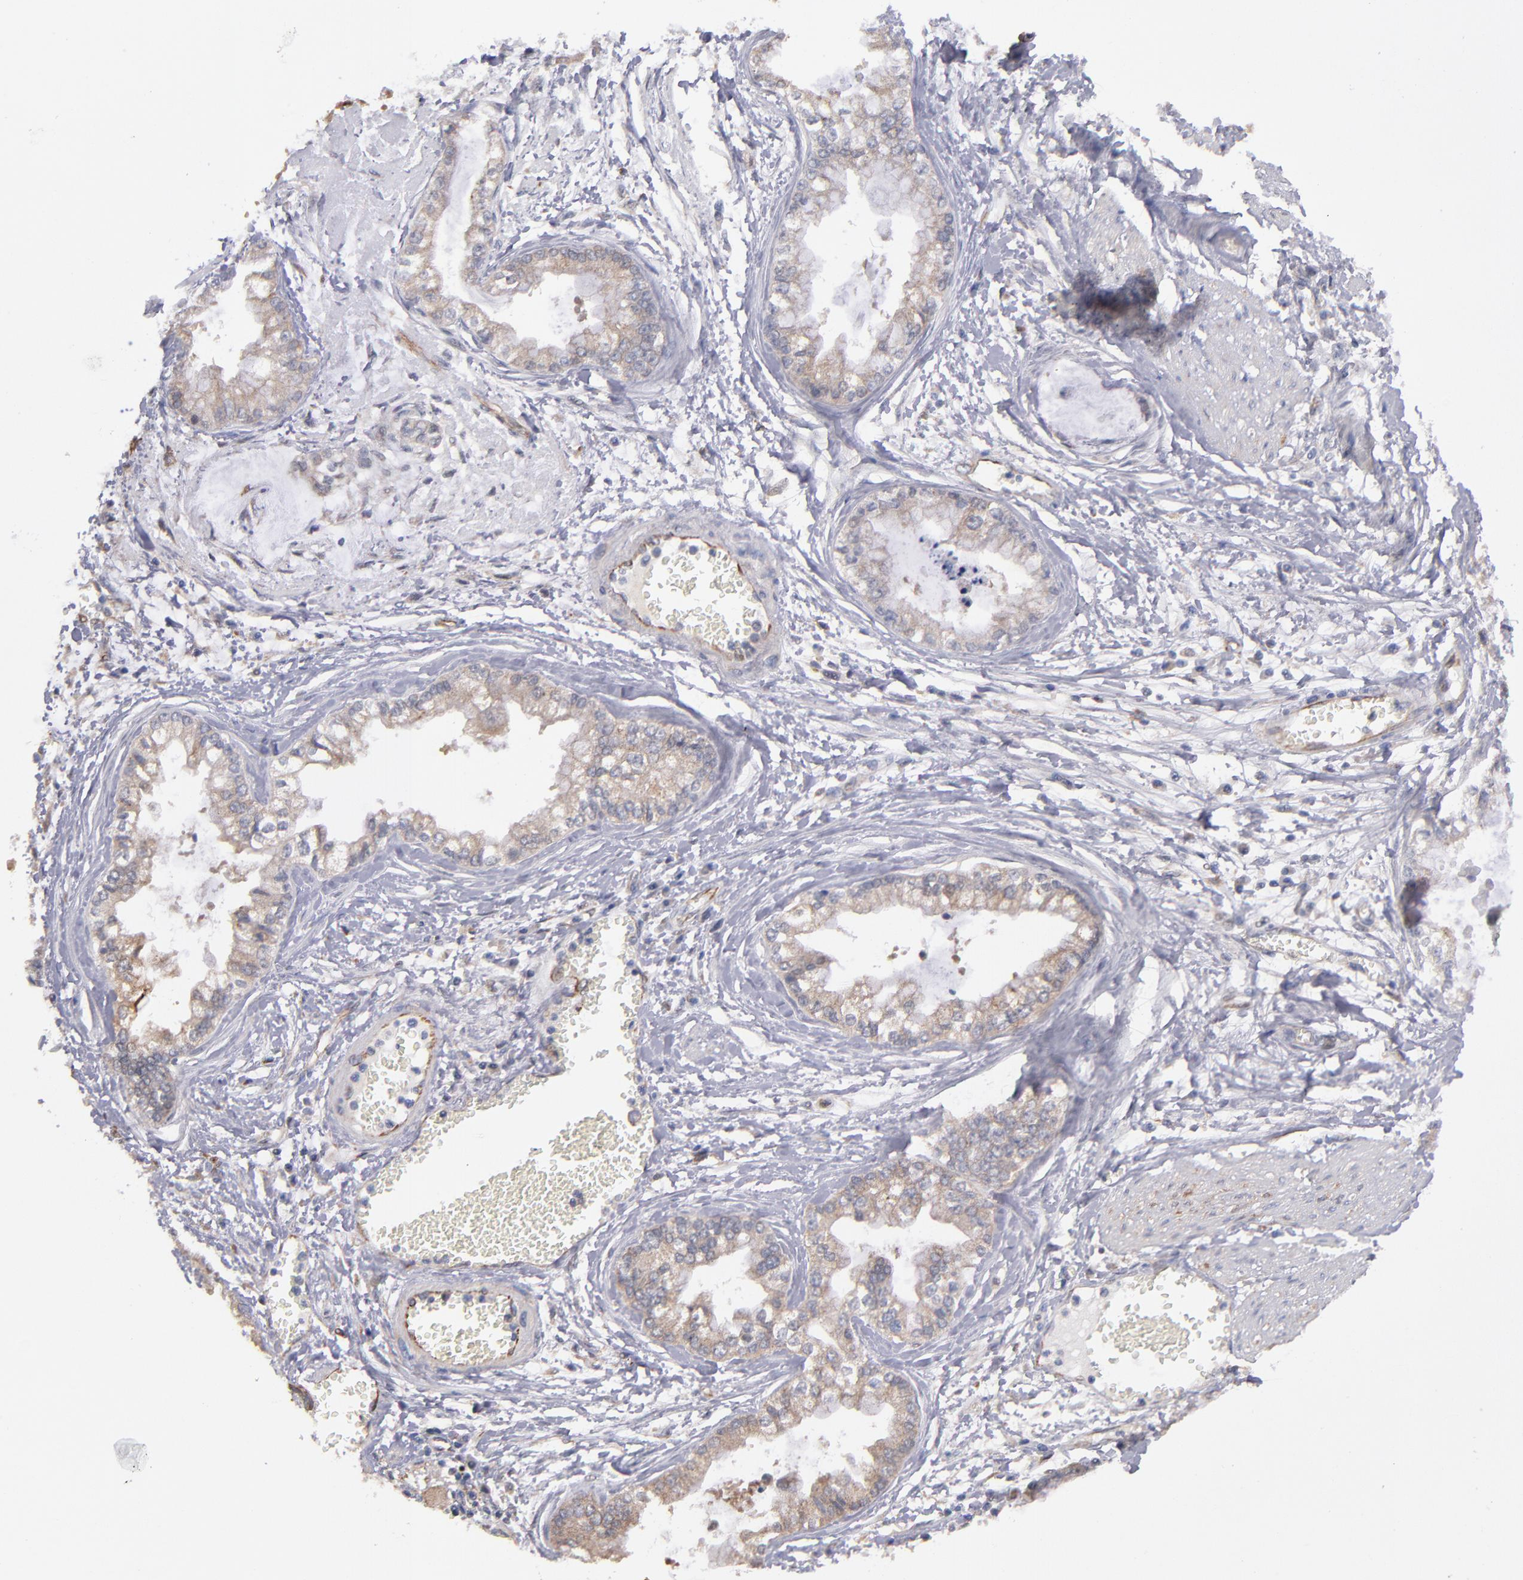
{"staining": {"intensity": "moderate", "quantity": ">75%", "location": "cytoplasmic/membranous"}, "tissue": "liver cancer", "cell_type": "Tumor cells", "image_type": "cancer", "snomed": [{"axis": "morphology", "description": "Cholangiocarcinoma"}, {"axis": "topography", "description": "Liver"}], "caption": "About >75% of tumor cells in liver cancer show moderate cytoplasmic/membranous protein expression as visualized by brown immunohistochemical staining.", "gene": "GMFG", "patient": {"sex": "female", "age": 79}}